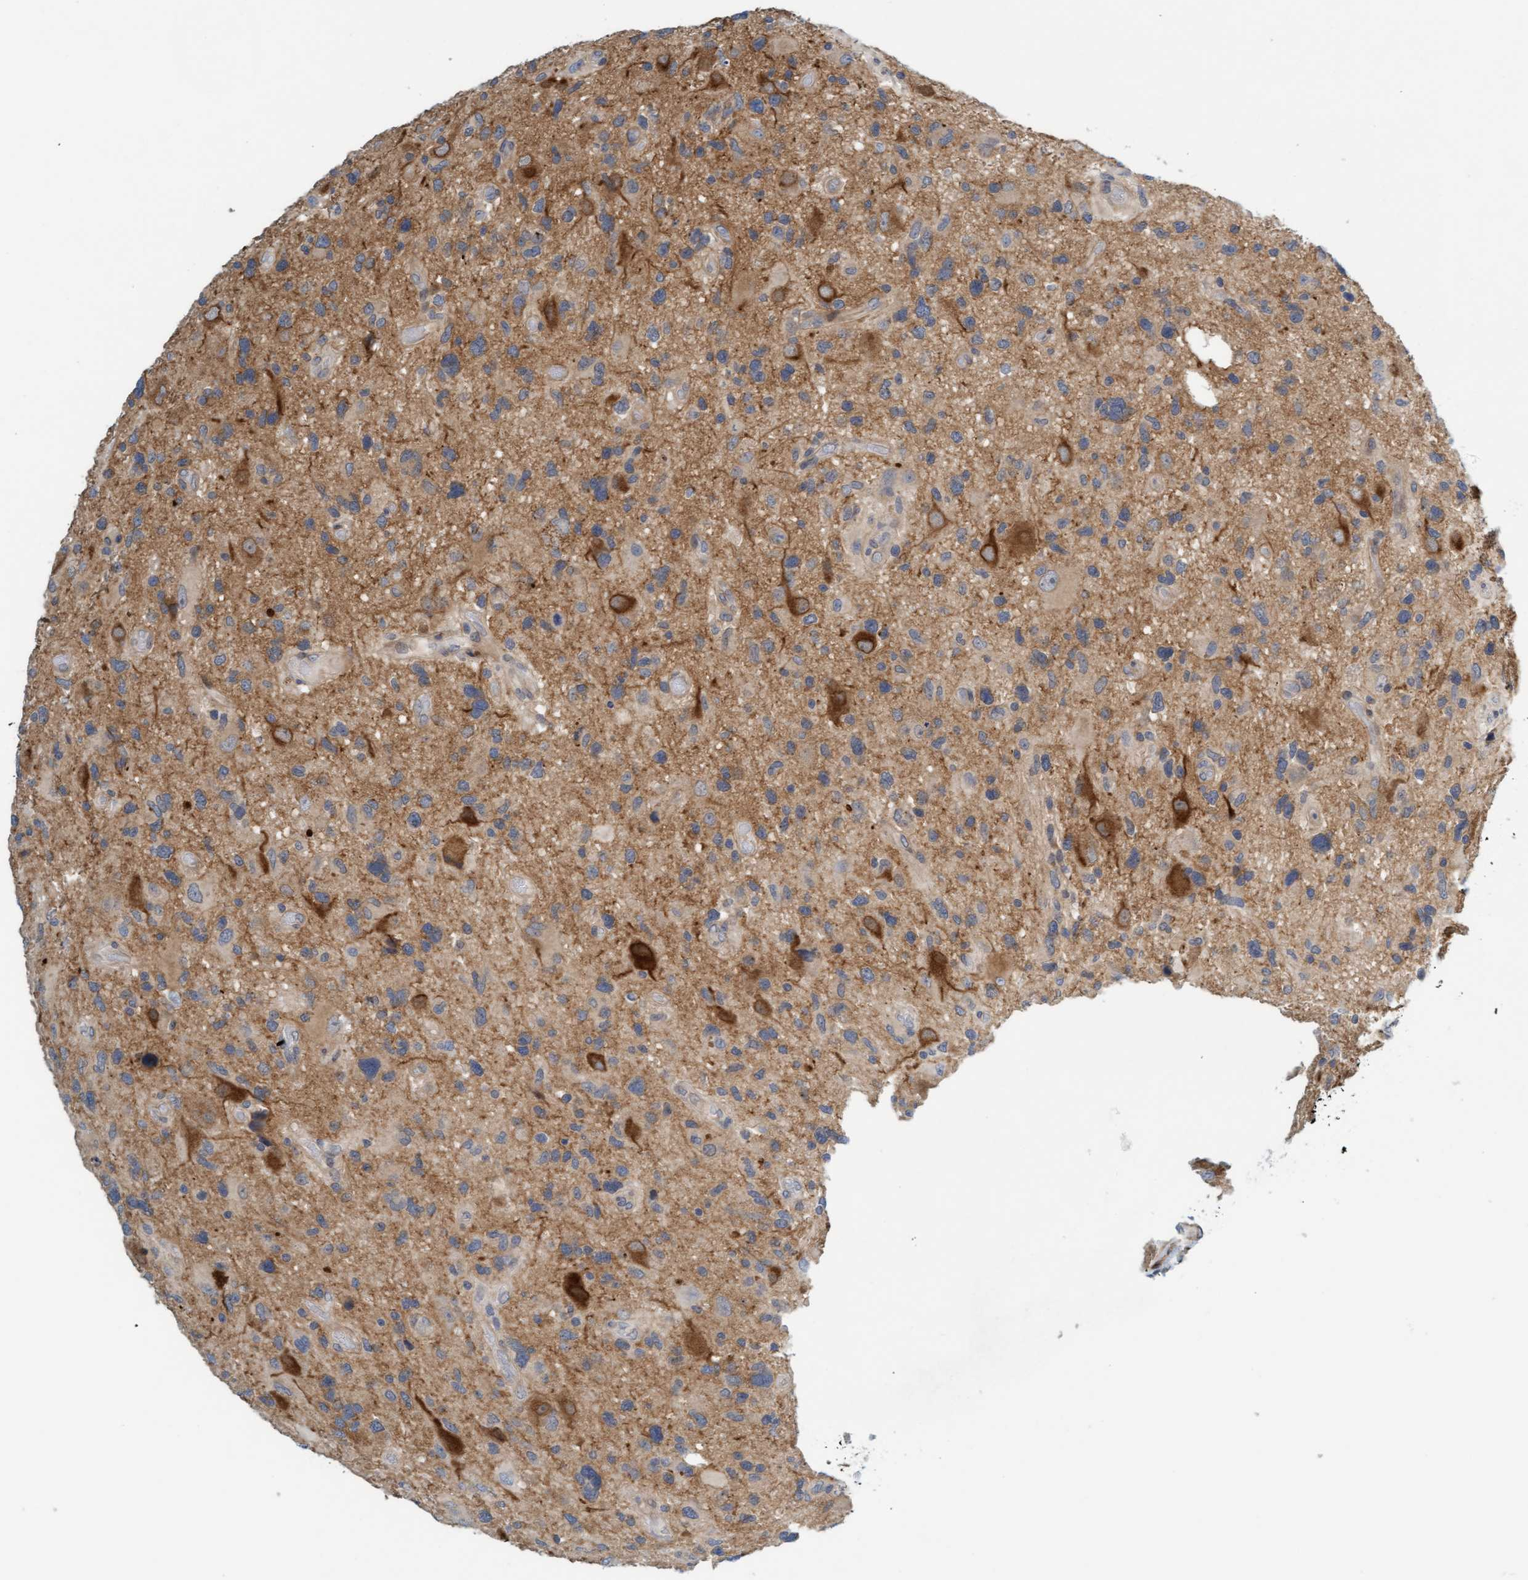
{"staining": {"intensity": "weak", "quantity": "25%-75%", "location": "cytoplasmic/membranous"}, "tissue": "glioma", "cell_type": "Tumor cells", "image_type": "cancer", "snomed": [{"axis": "morphology", "description": "Glioma, malignant, High grade"}, {"axis": "topography", "description": "Brain"}], "caption": "DAB immunohistochemical staining of human malignant glioma (high-grade) demonstrates weak cytoplasmic/membranous protein staining in approximately 25%-75% of tumor cells.", "gene": "TSTD2", "patient": {"sex": "male", "age": 33}}